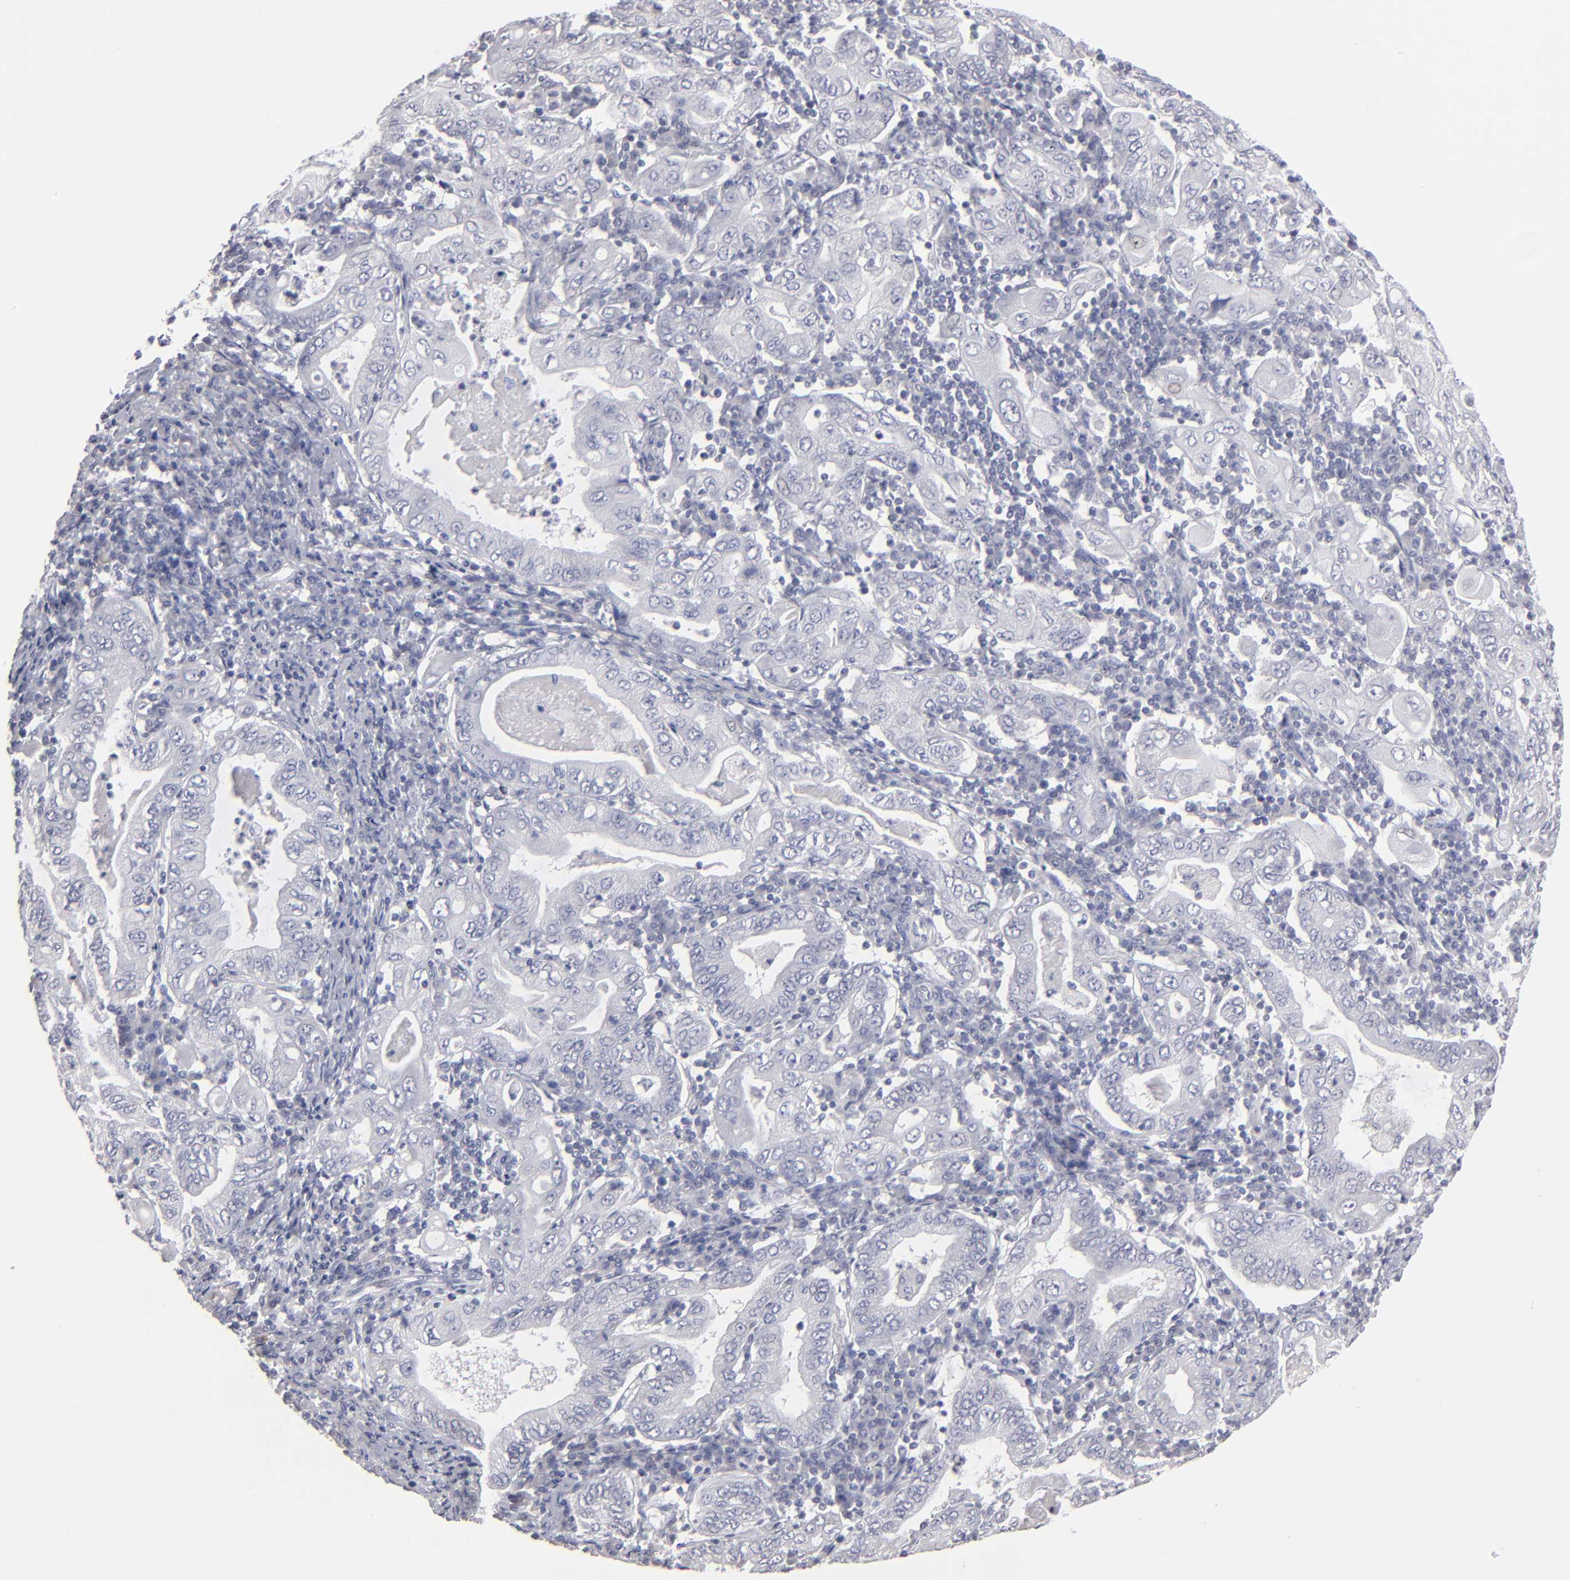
{"staining": {"intensity": "negative", "quantity": "none", "location": "none"}, "tissue": "stomach cancer", "cell_type": "Tumor cells", "image_type": "cancer", "snomed": [{"axis": "morphology", "description": "Normal tissue, NOS"}, {"axis": "morphology", "description": "Adenocarcinoma, NOS"}, {"axis": "topography", "description": "Esophagus"}, {"axis": "topography", "description": "Stomach, upper"}, {"axis": "topography", "description": "Peripheral nerve tissue"}], "caption": "There is no significant positivity in tumor cells of stomach cancer (adenocarcinoma).", "gene": "RPH3A", "patient": {"sex": "male", "age": 62}}